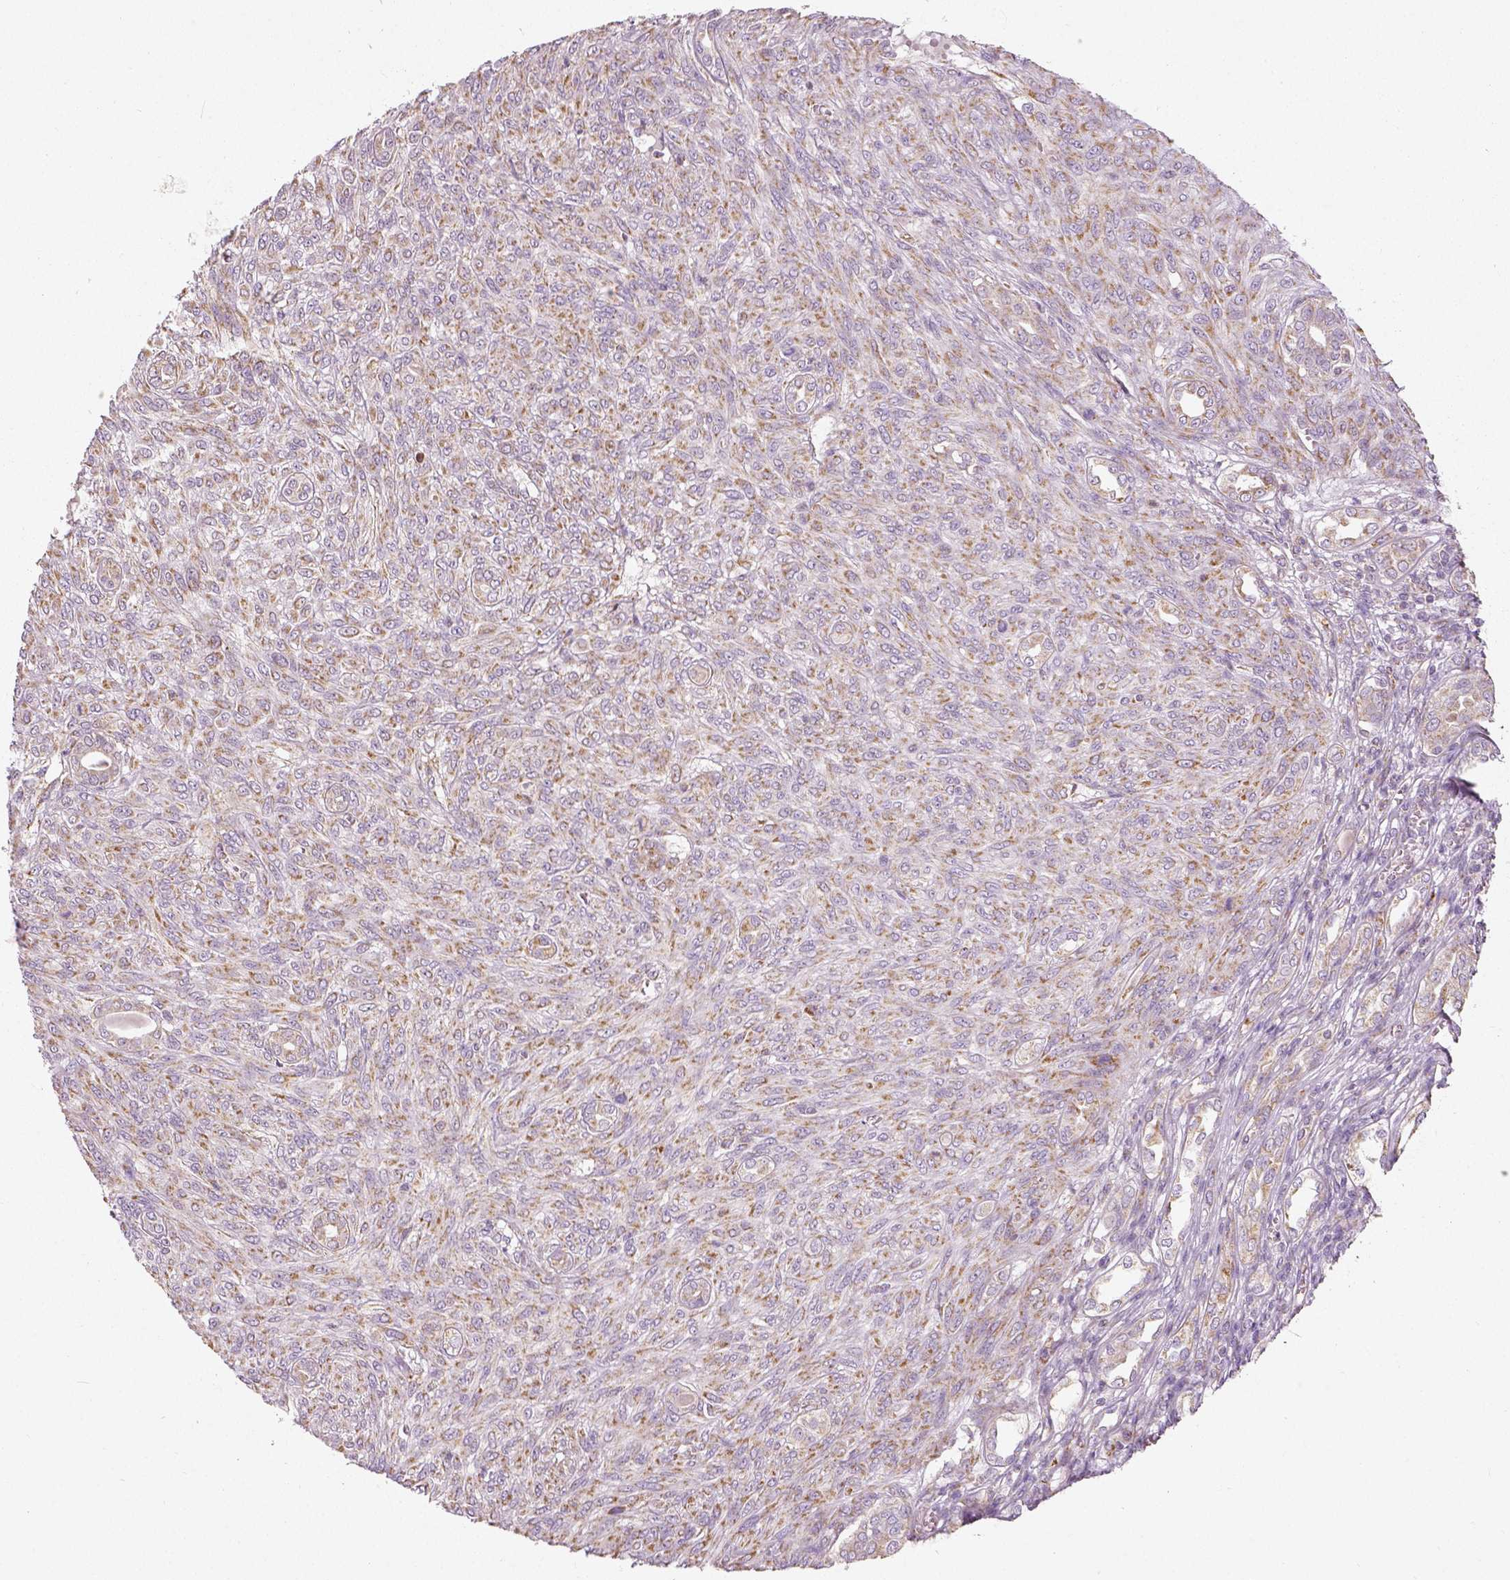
{"staining": {"intensity": "moderate", "quantity": ">75%", "location": "cytoplasmic/membranous"}, "tissue": "renal cancer", "cell_type": "Tumor cells", "image_type": "cancer", "snomed": [{"axis": "morphology", "description": "Adenocarcinoma, NOS"}, {"axis": "topography", "description": "Kidney"}], "caption": "Immunohistochemistry histopathology image of neoplastic tissue: adenocarcinoma (renal) stained using immunohistochemistry (IHC) shows medium levels of moderate protein expression localized specifically in the cytoplasmic/membranous of tumor cells, appearing as a cytoplasmic/membranous brown color.", "gene": "PGAM5", "patient": {"sex": "male", "age": 58}}